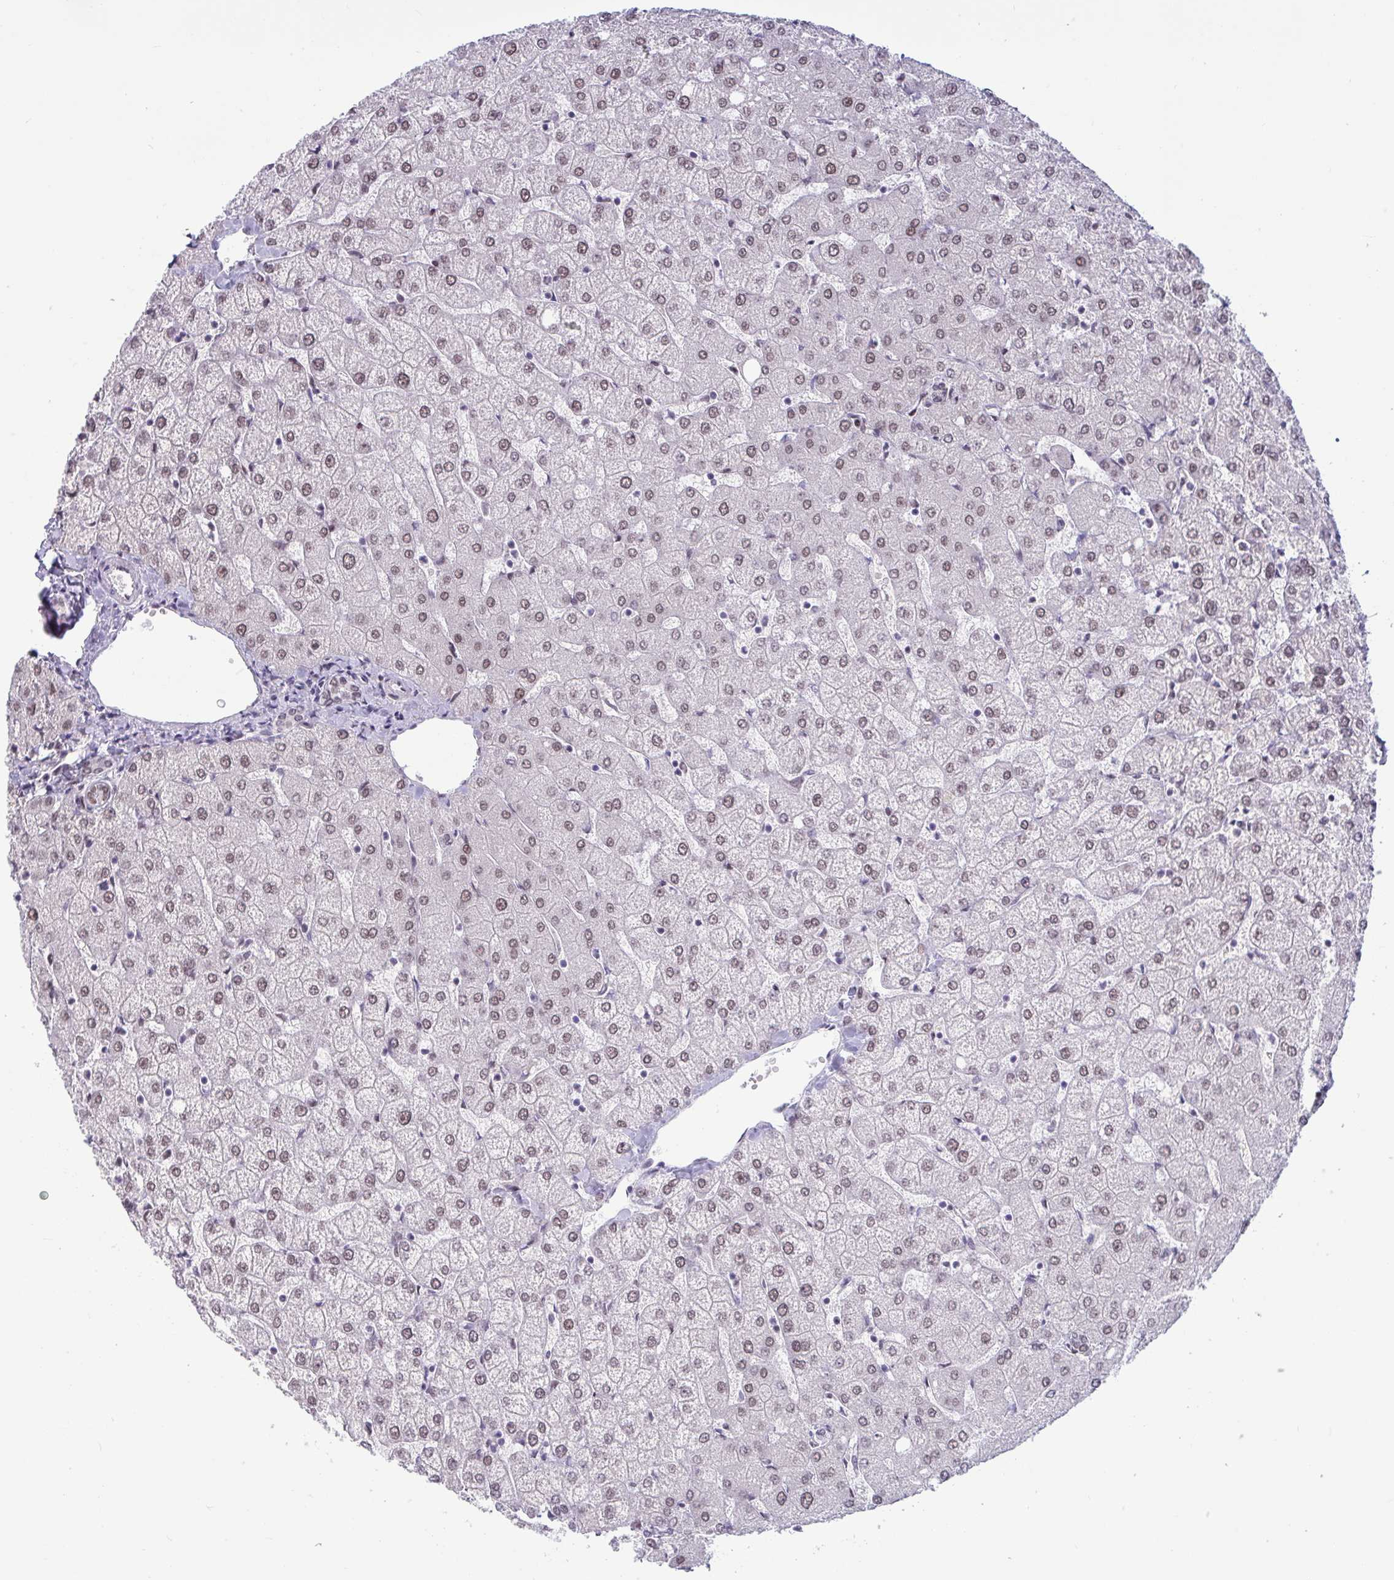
{"staining": {"intensity": "weak", "quantity": "<25%", "location": "nuclear"}, "tissue": "liver", "cell_type": "Cholangiocytes", "image_type": "normal", "snomed": [{"axis": "morphology", "description": "Normal tissue, NOS"}, {"axis": "topography", "description": "Liver"}], "caption": "High magnification brightfield microscopy of normal liver stained with DAB (3,3'-diaminobenzidine) (brown) and counterstained with hematoxylin (blue): cholangiocytes show no significant staining.", "gene": "CBFA2T2", "patient": {"sex": "female", "age": 54}}